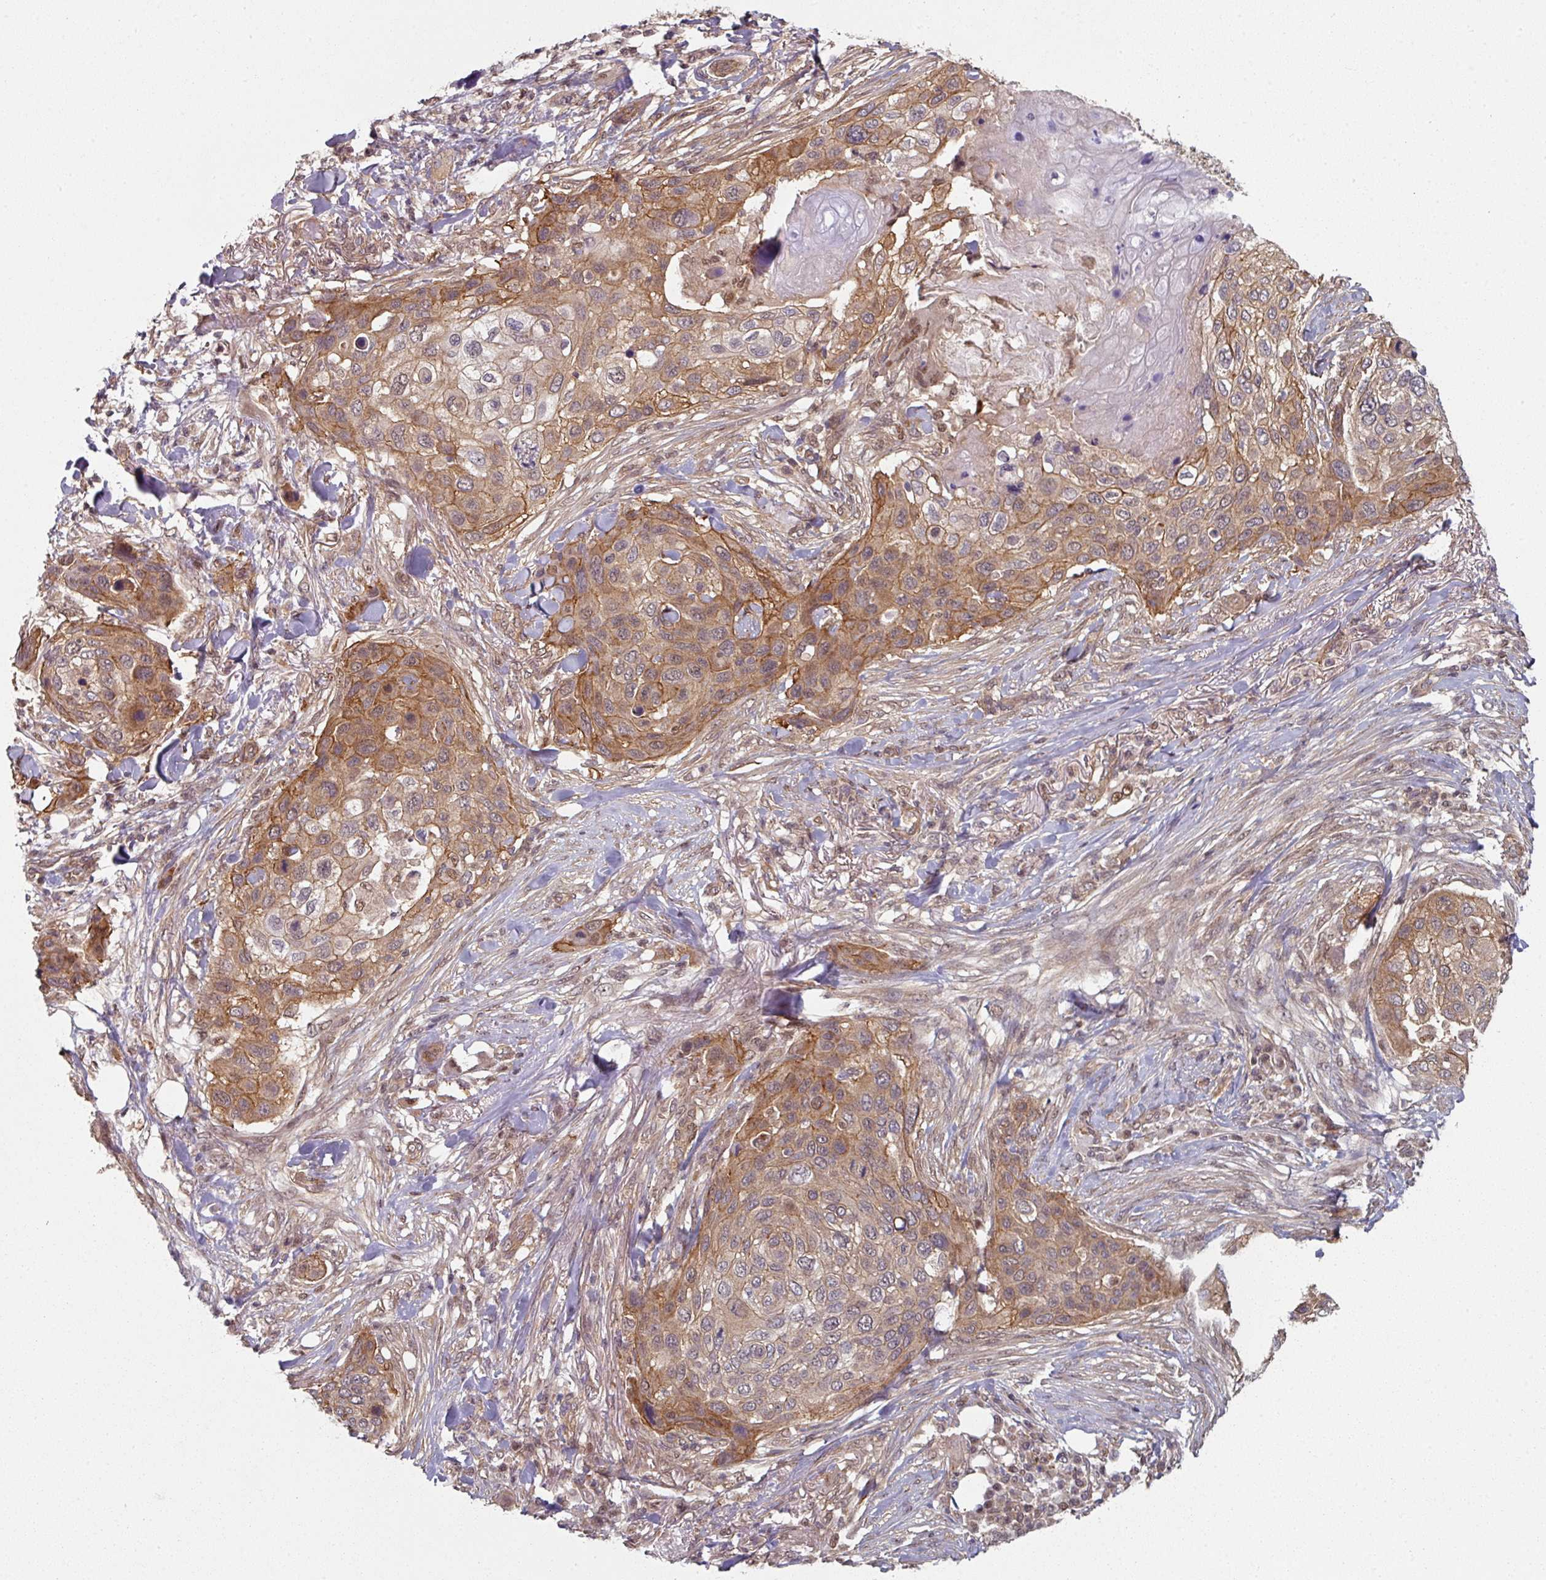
{"staining": {"intensity": "moderate", "quantity": "25%-75%", "location": "cytoplasmic/membranous"}, "tissue": "skin cancer", "cell_type": "Tumor cells", "image_type": "cancer", "snomed": [{"axis": "morphology", "description": "Squamous cell carcinoma, NOS"}, {"axis": "topography", "description": "Skin"}], "caption": "Immunohistochemistry (IHC) photomicrograph of skin squamous cell carcinoma stained for a protein (brown), which exhibits medium levels of moderate cytoplasmic/membranous expression in about 25%-75% of tumor cells.", "gene": "PSME3IP1", "patient": {"sex": "female", "age": 87}}